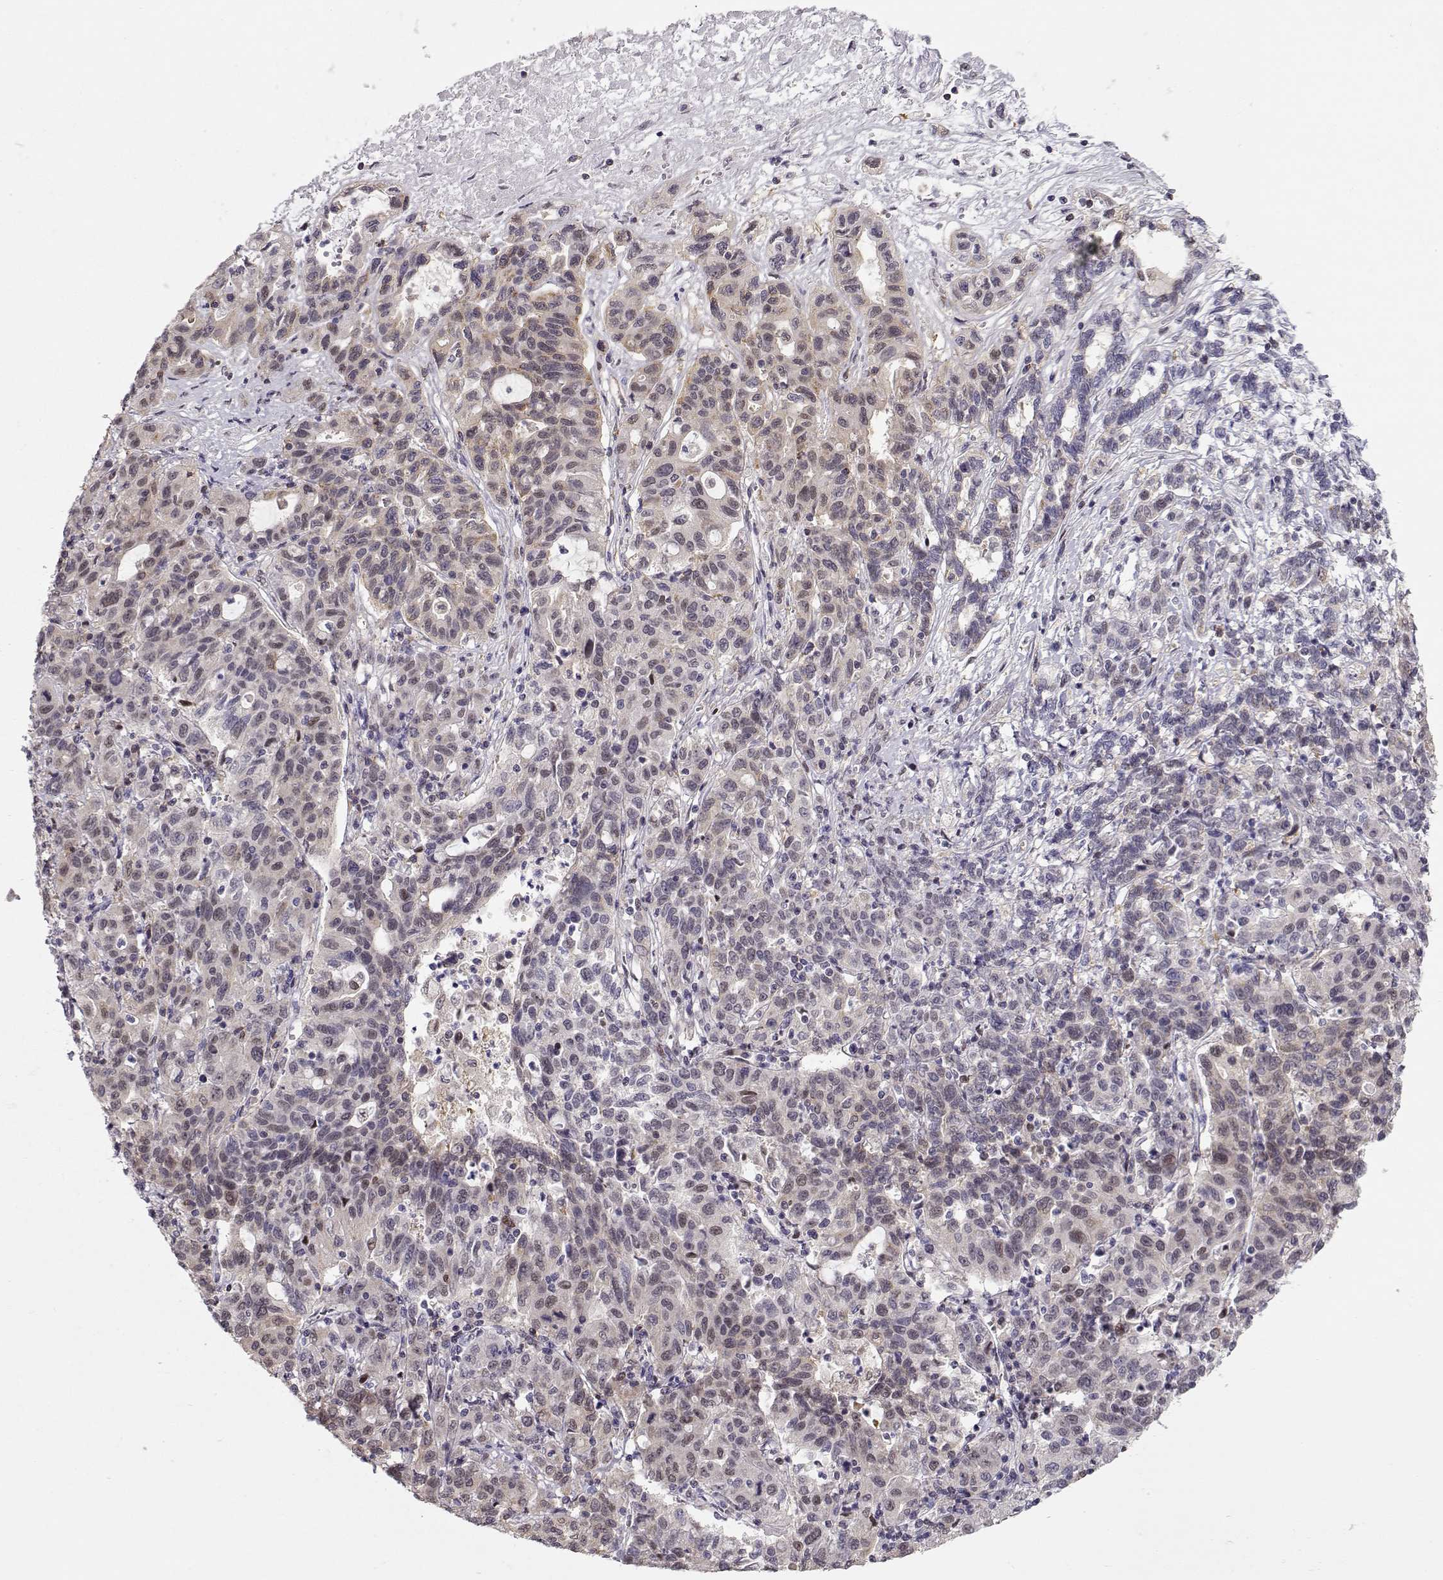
{"staining": {"intensity": "negative", "quantity": "none", "location": "none"}, "tissue": "liver cancer", "cell_type": "Tumor cells", "image_type": "cancer", "snomed": [{"axis": "morphology", "description": "Adenocarcinoma, NOS"}, {"axis": "morphology", "description": "Cholangiocarcinoma"}, {"axis": "topography", "description": "Liver"}], "caption": "Liver cholangiocarcinoma stained for a protein using immunohistochemistry (IHC) demonstrates no staining tumor cells.", "gene": "TEPP", "patient": {"sex": "male", "age": 64}}